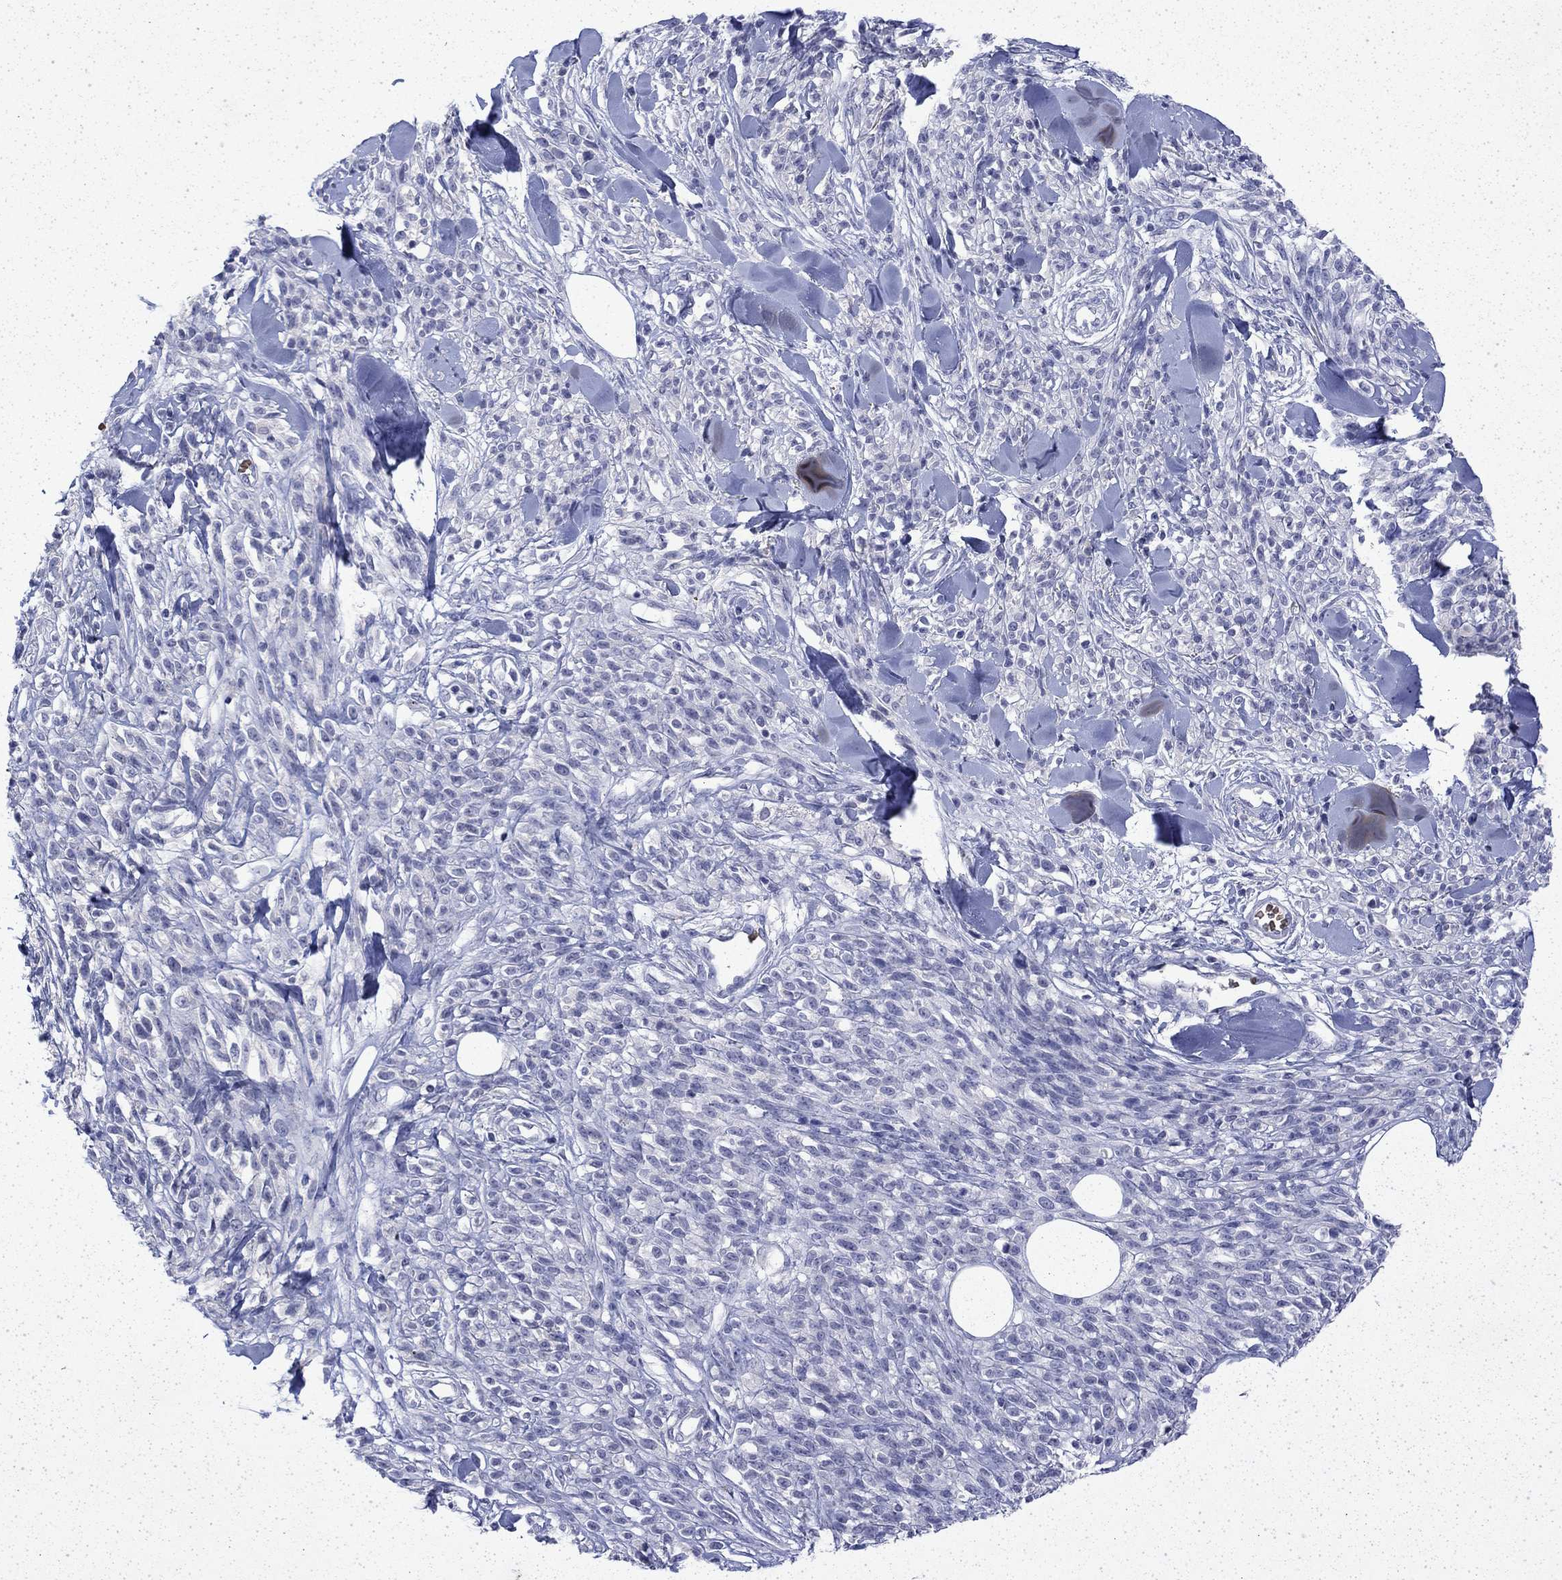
{"staining": {"intensity": "negative", "quantity": "none", "location": "none"}, "tissue": "melanoma", "cell_type": "Tumor cells", "image_type": "cancer", "snomed": [{"axis": "morphology", "description": "Malignant melanoma, NOS"}, {"axis": "topography", "description": "Skin"}, {"axis": "topography", "description": "Skin of trunk"}], "caption": "Immunohistochemical staining of malignant melanoma reveals no significant positivity in tumor cells.", "gene": "ENPP6", "patient": {"sex": "male", "age": 74}}